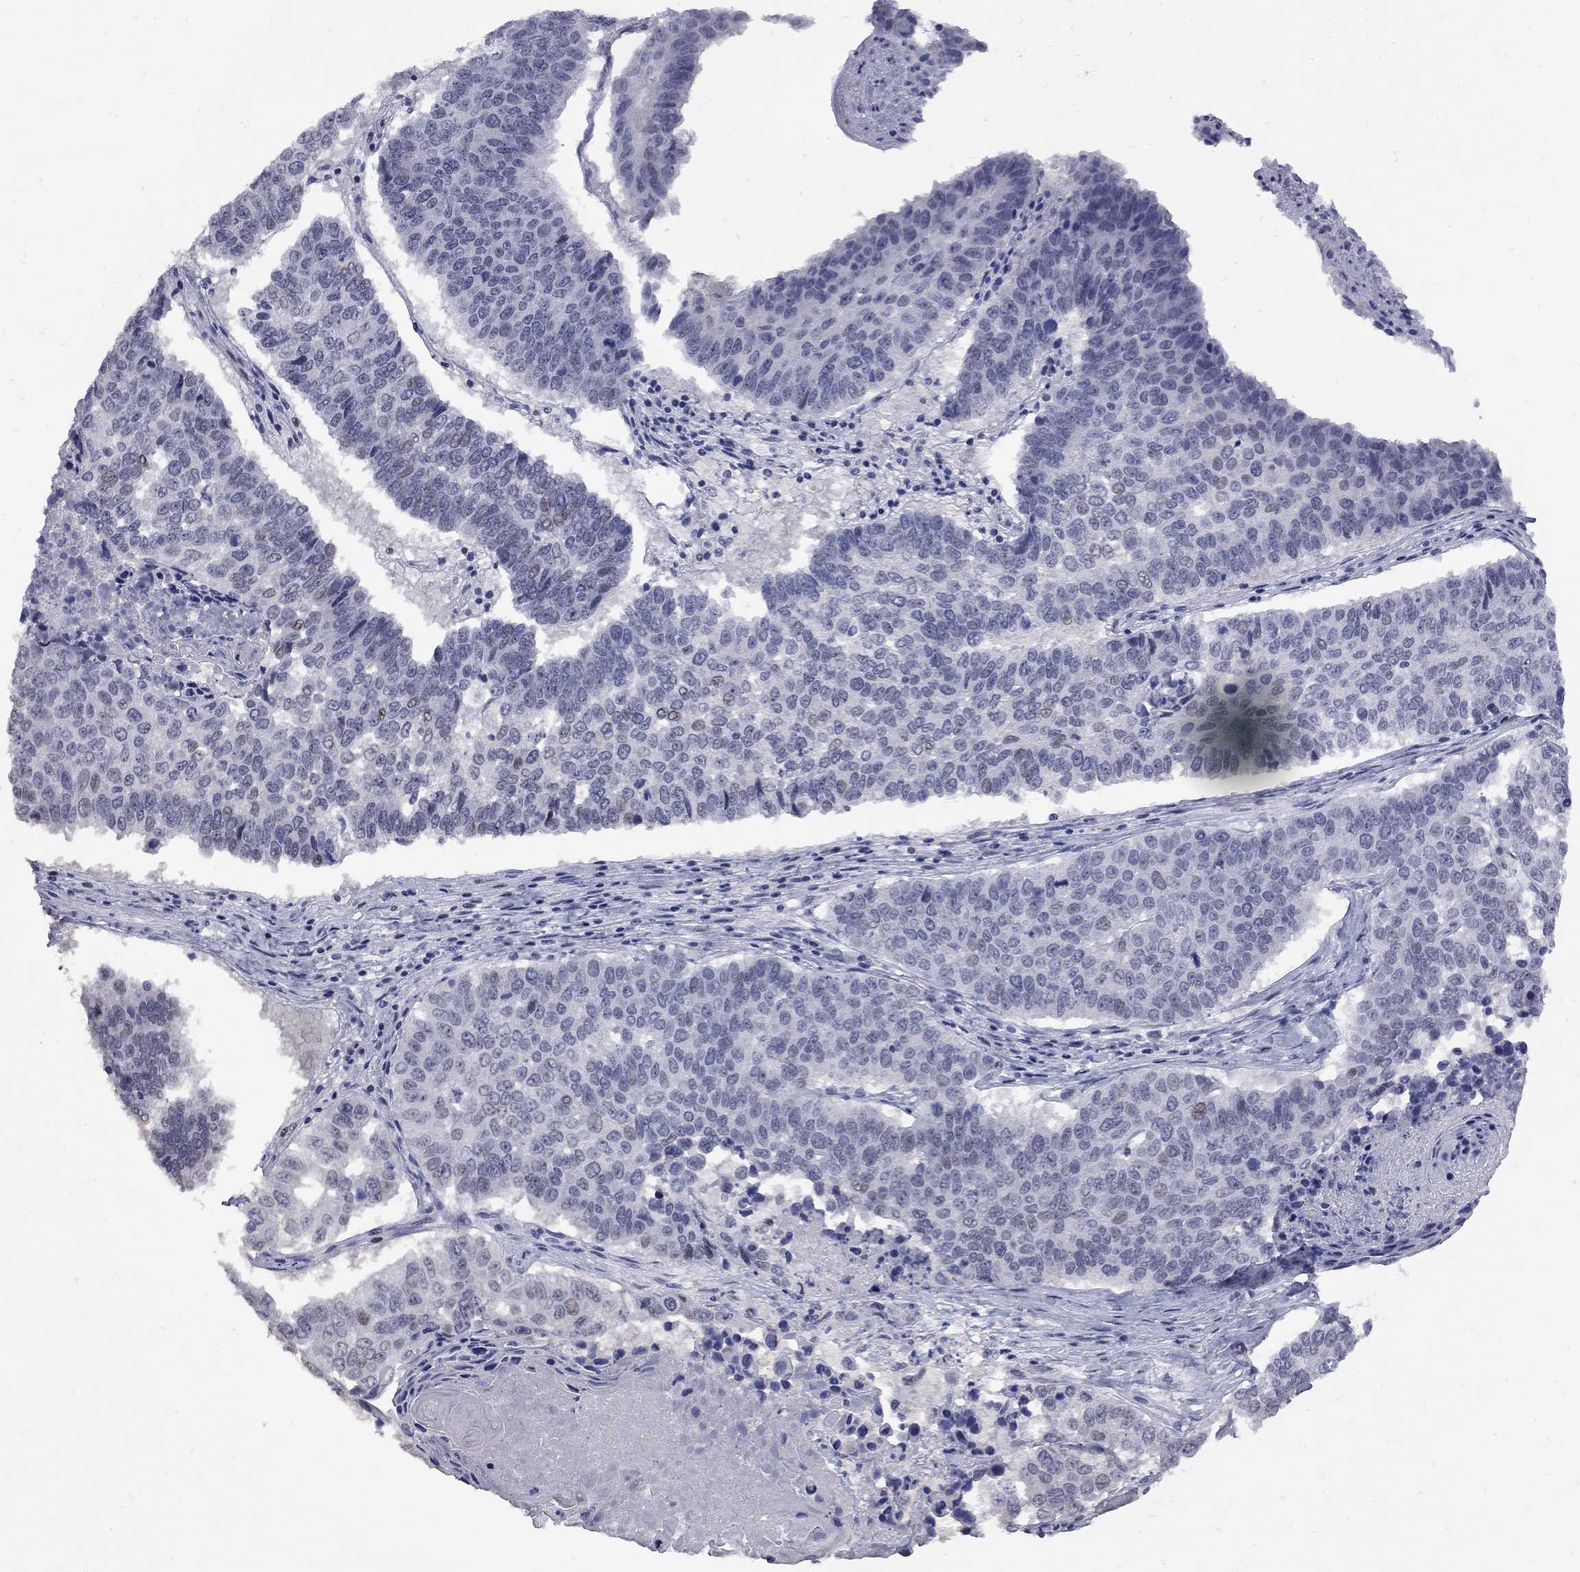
{"staining": {"intensity": "weak", "quantity": "<25%", "location": "nuclear"}, "tissue": "lung cancer", "cell_type": "Tumor cells", "image_type": "cancer", "snomed": [{"axis": "morphology", "description": "Squamous cell carcinoma, NOS"}, {"axis": "topography", "description": "Lung"}], "caption": "Protein analysis of lung cancer (squamous cell carcinoma) exhibits no significant staining in tumor cells.", "gene": "ZNF154", "patient": {"sex": "male", "age": 73}}